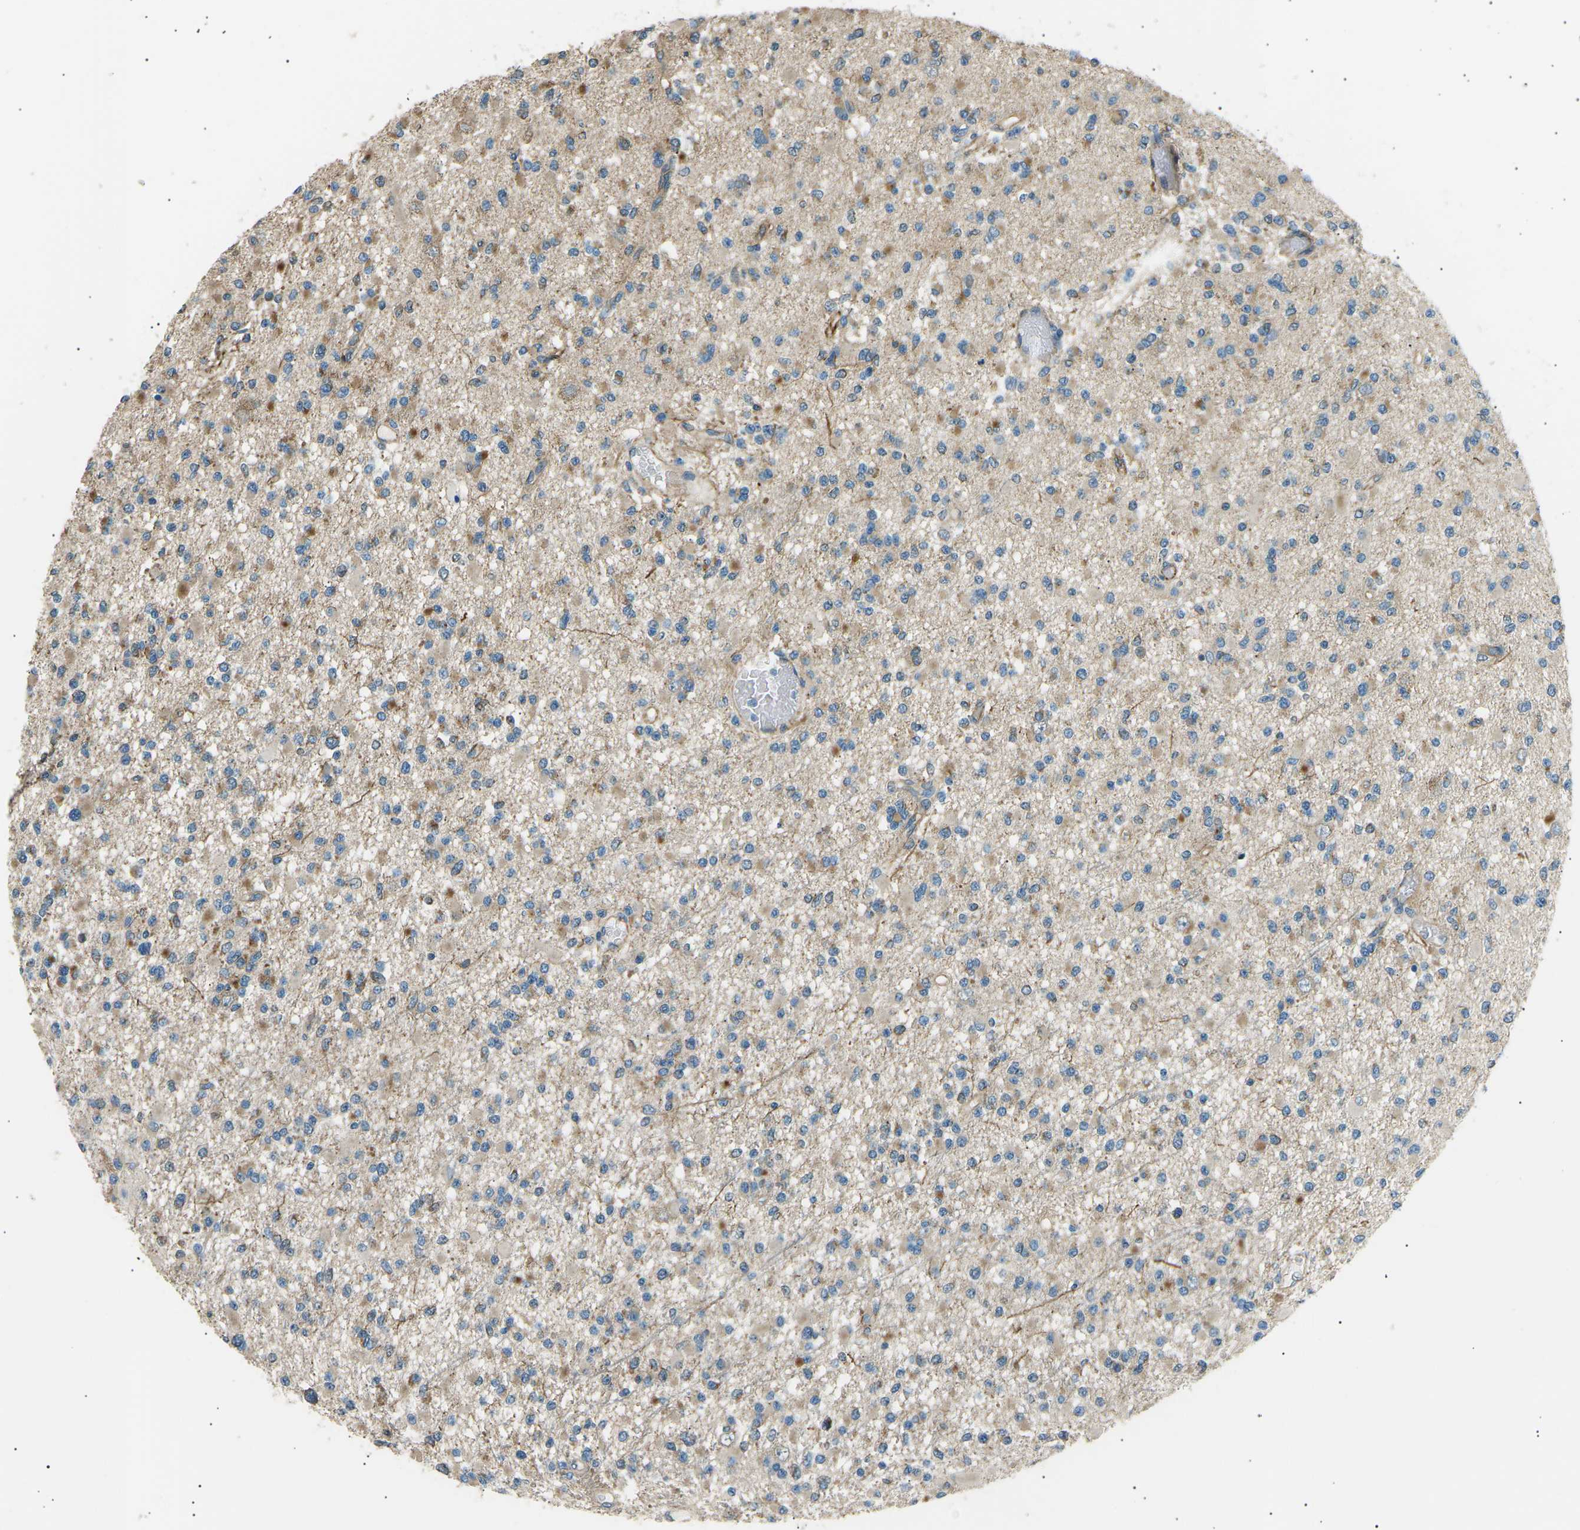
{"staining": {"intensity": "moderate", "quantity": "25%-75%", "location": "cytoplasmic/membranous"}, "tissue": "glioma", "cell_type": "Tumor cells", "image_type": "cancer", "snomed": [{"axis": "morphology", "description": "Glioma, malignant, Low grade"}, {"axis": "topography", "description": "Brain"}], "caption": "Human malignant low-grade glioma stained with a protein marker displays moderate staining in tumor cells.", "gene": "SLK", "patient": {"sex": "female", "age": 22}}